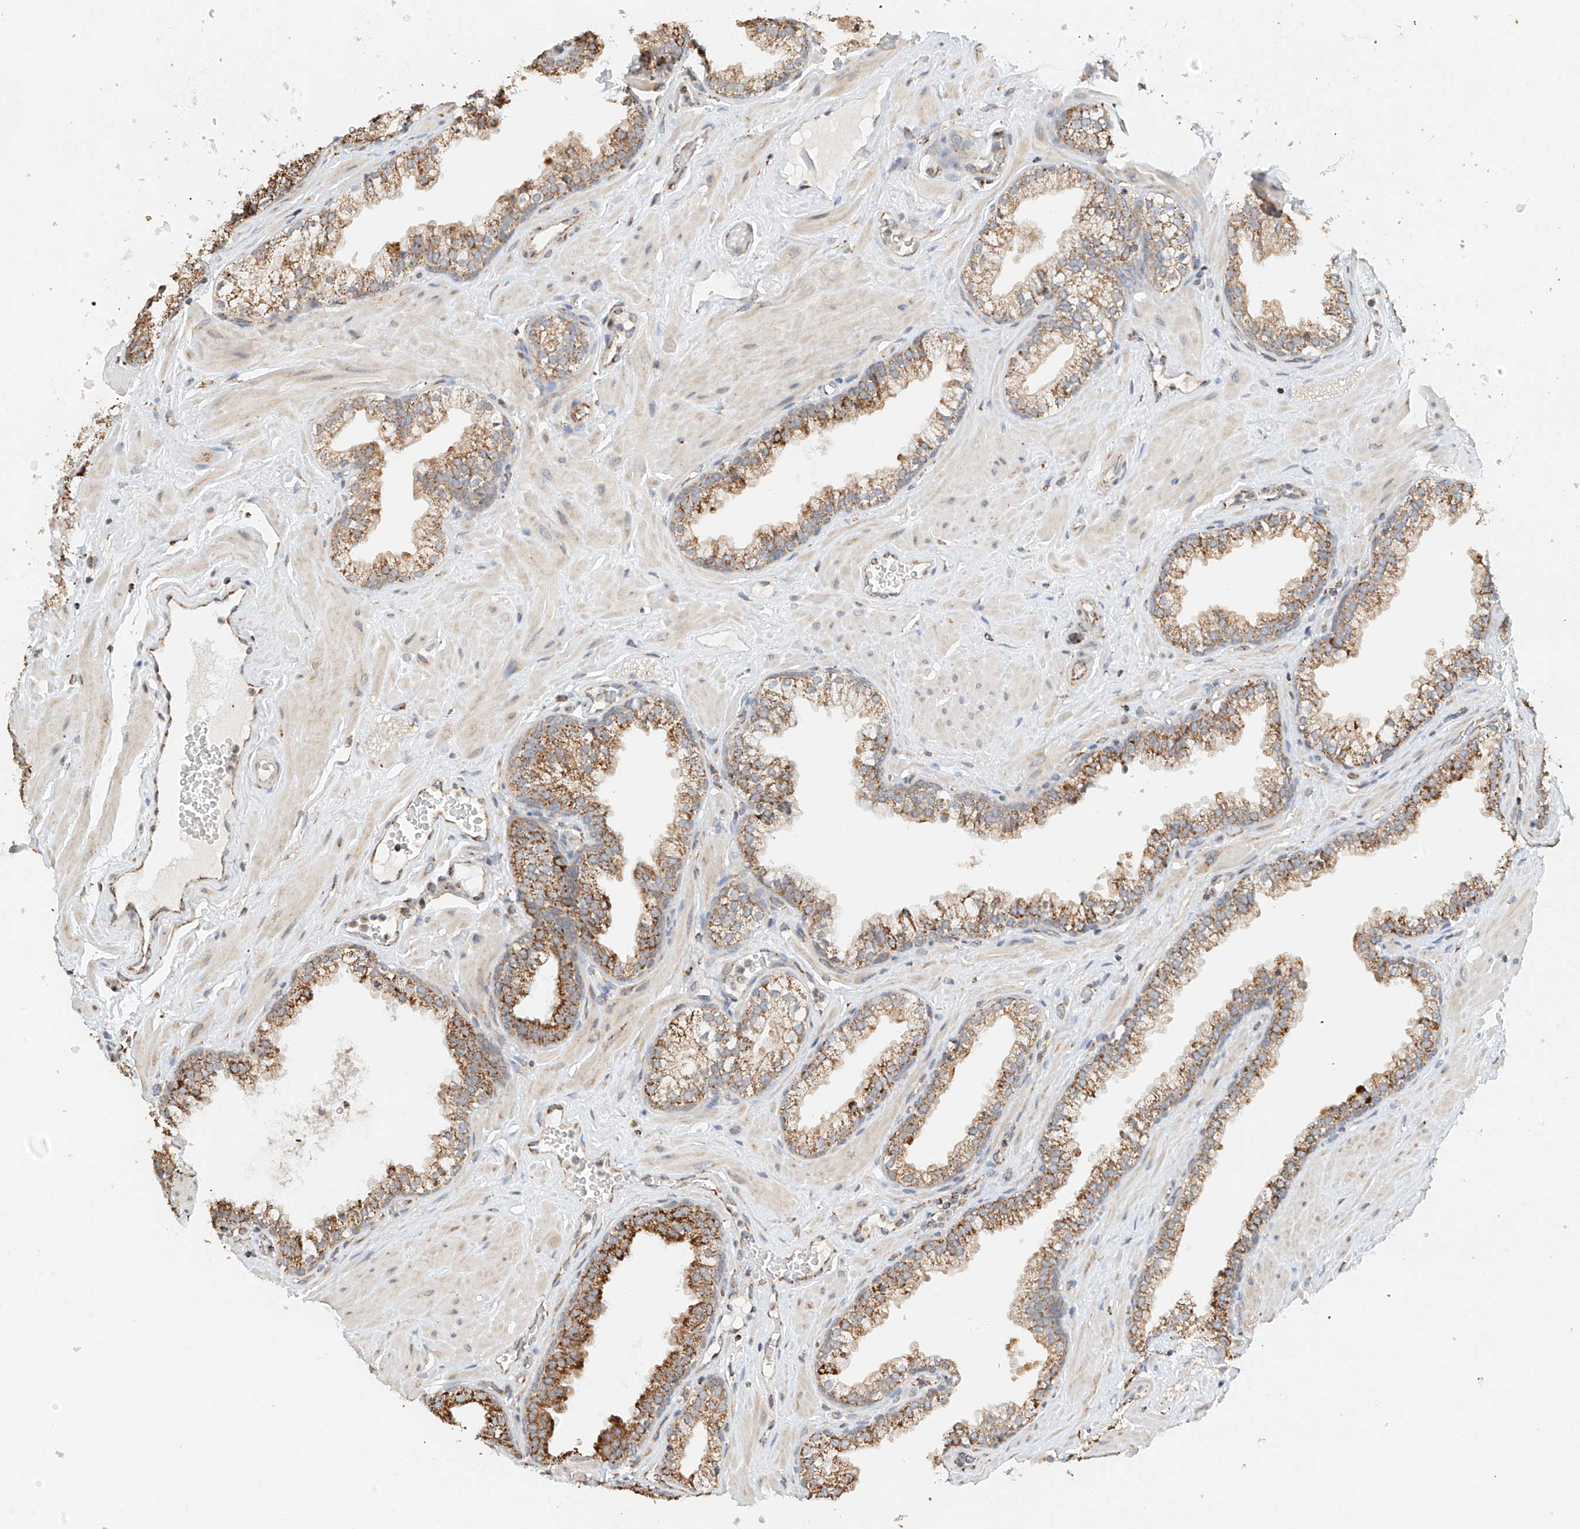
{"staining": {"intensity": "moderate", "quantity": ">75%", "location": "cytoplasmic/membranous"}, "tissue": "prostate", "cell_type": "Glandular cells", "image_type": "normal", "snomed": [{"axis": "morphology", "description": "Normal tissue, NOS"}, {"axis": "morphology", "description": "Urothelial carcinoma, Low grade"}, {"axis": "topography", "description": "Urinary bladder"}, {"axis": "topography", "description": "Prostate"}], "caption": "Immunohistochemical staining of normal prostate displays medium levels of moderate cytoplasmic/membranous staining in approximately >75% of glandular cells. Immunohistochemistry stains the protein of interest in brown and the nuclei are stained blue.", "gene": "YIPF7", "patient": {"sex": "male", "age": 60}}